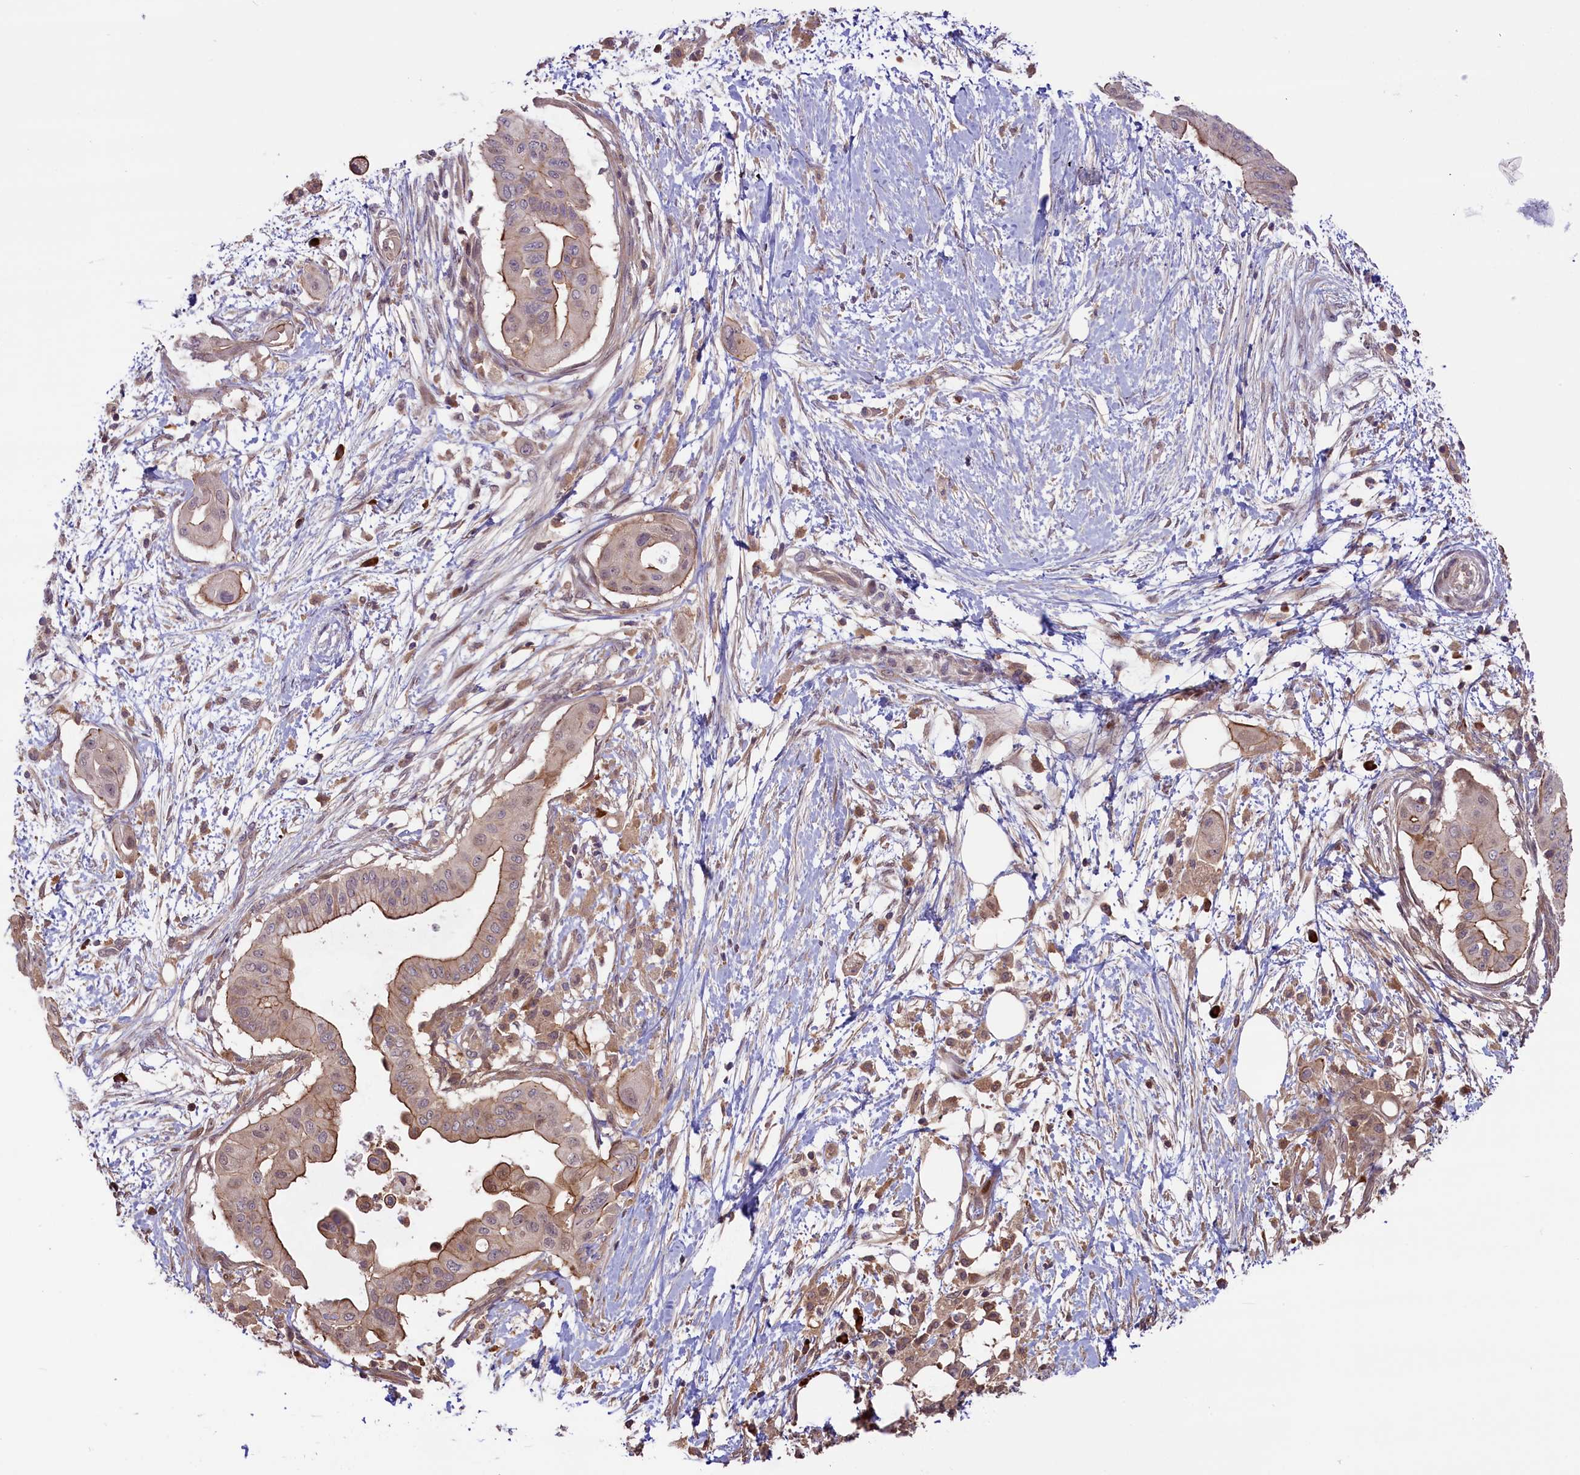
{"staining": {"intensity": "moderate", "quantity": ">75%", "location": "cytoplasmic/membranous"}, "tissue": "pancreatic cancer", "cell_type": "Tumor cells", "image_type": "cancer", "snomed": [{"axis": "morphology", "description": "Adenocarcinoma, NOS"}, {"axis": "topography", "description": "Pancreas"}], "caption": "Protein staining demonstrates moderate cytoplasmic/membranous expression in about >75% of tumor cells in pancreatic cancer. (DAB (3,3'-diaminobenzidine) IHC with brightfield microscopy, high magnification).", "gene": "RIC8A", "patient": {"sex": "male", "age": 68}}